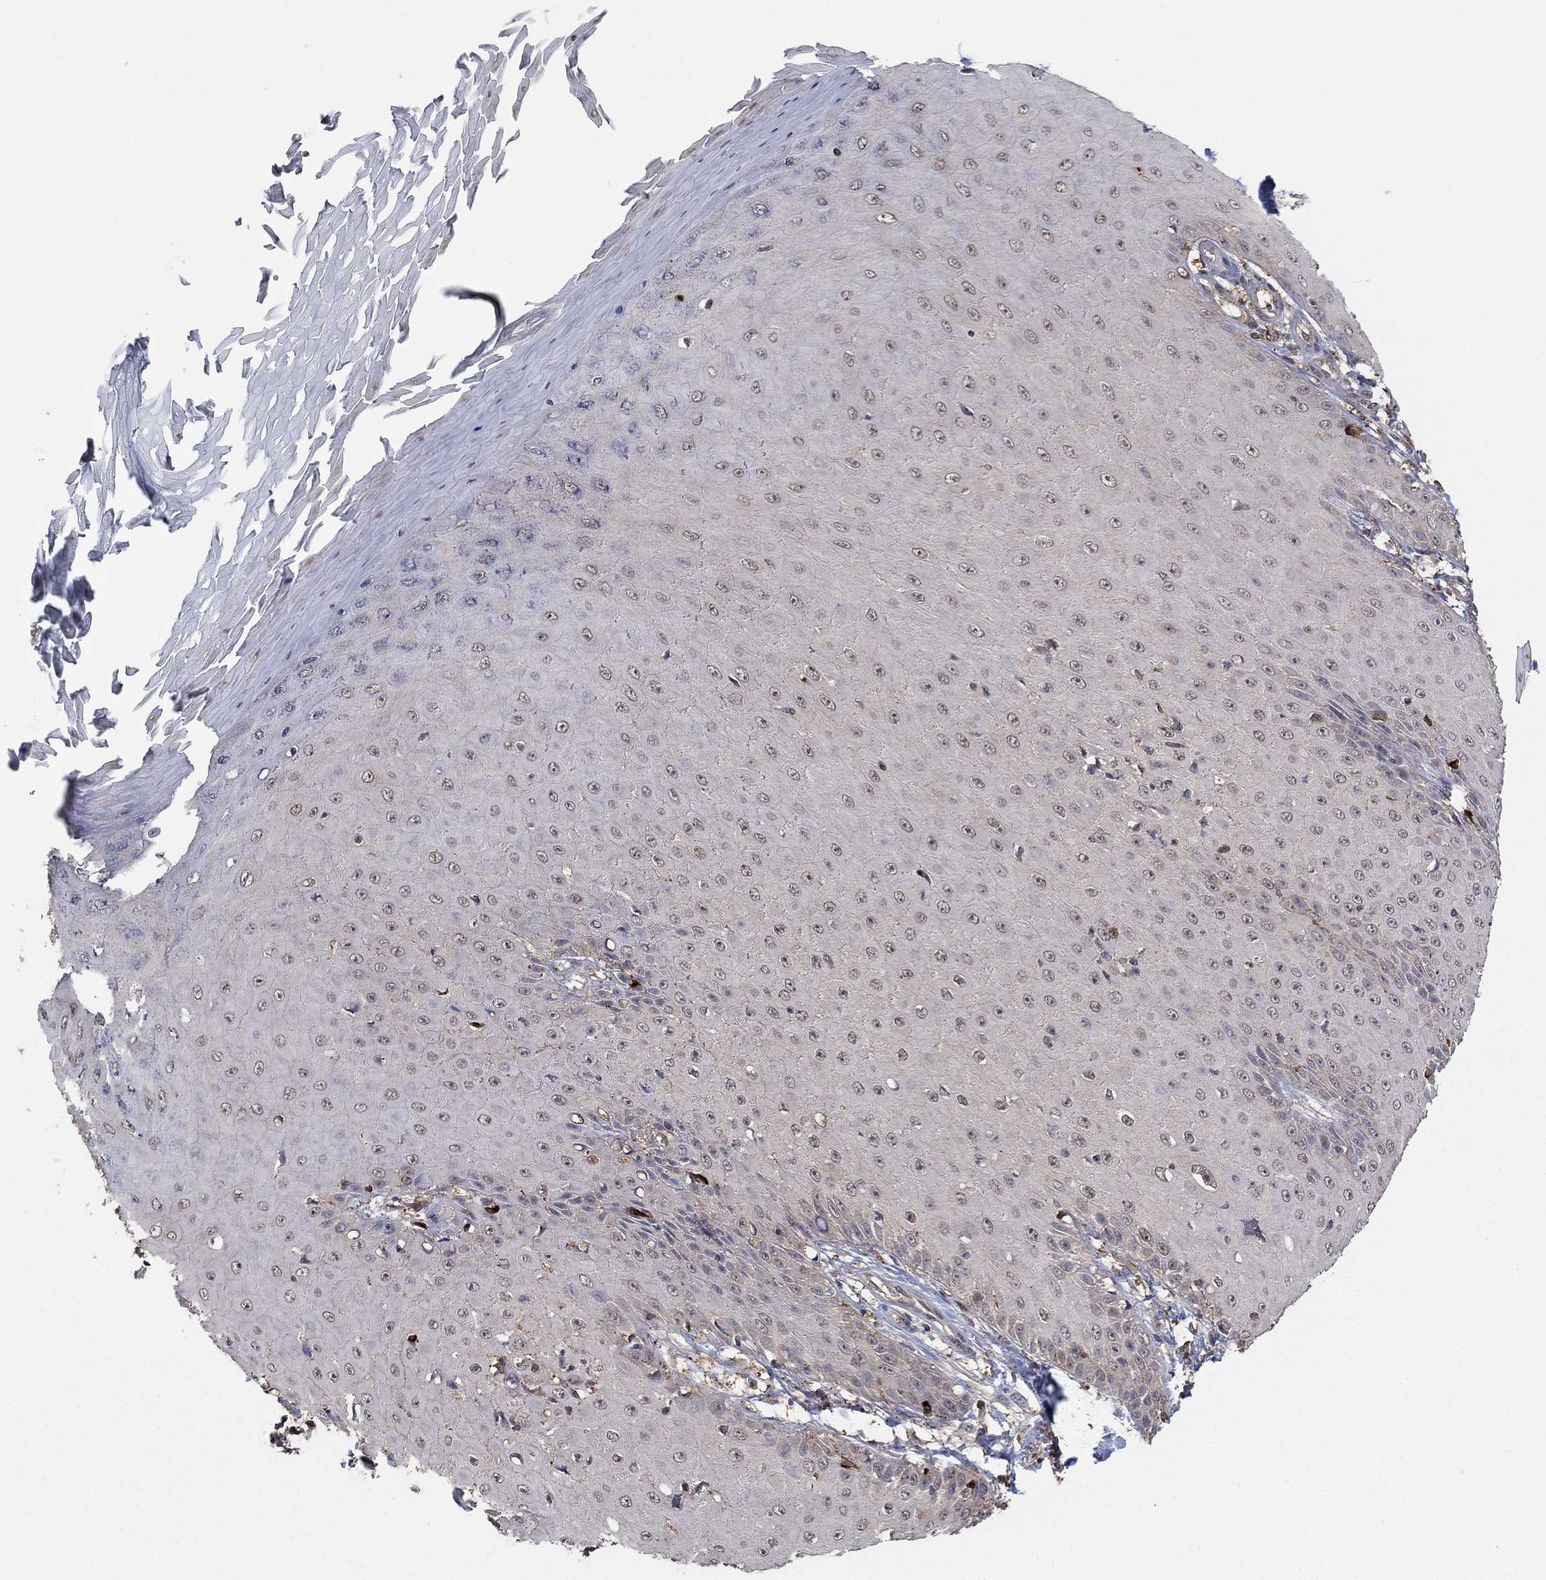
{"staining": {"intensity": "negative", "quantity": "none", "location": "none"}, "tissue": "skin cancer", "cell_type": "Tumor cells", "image_type": "cancer", "snomed": [{"axis": "morphology", "description": "Inflammation, NOS"}, {"axis": "morphology", "description": "Squamous cell carcinoma, NOS"}, {"axis": "topography", "description": "Skin"}], "caption": "Protein analysis of skin cancer reveals no significant expression in tumor cells.", "gene": "RNF114", "patient": {"sex": "male", "age": 70}}